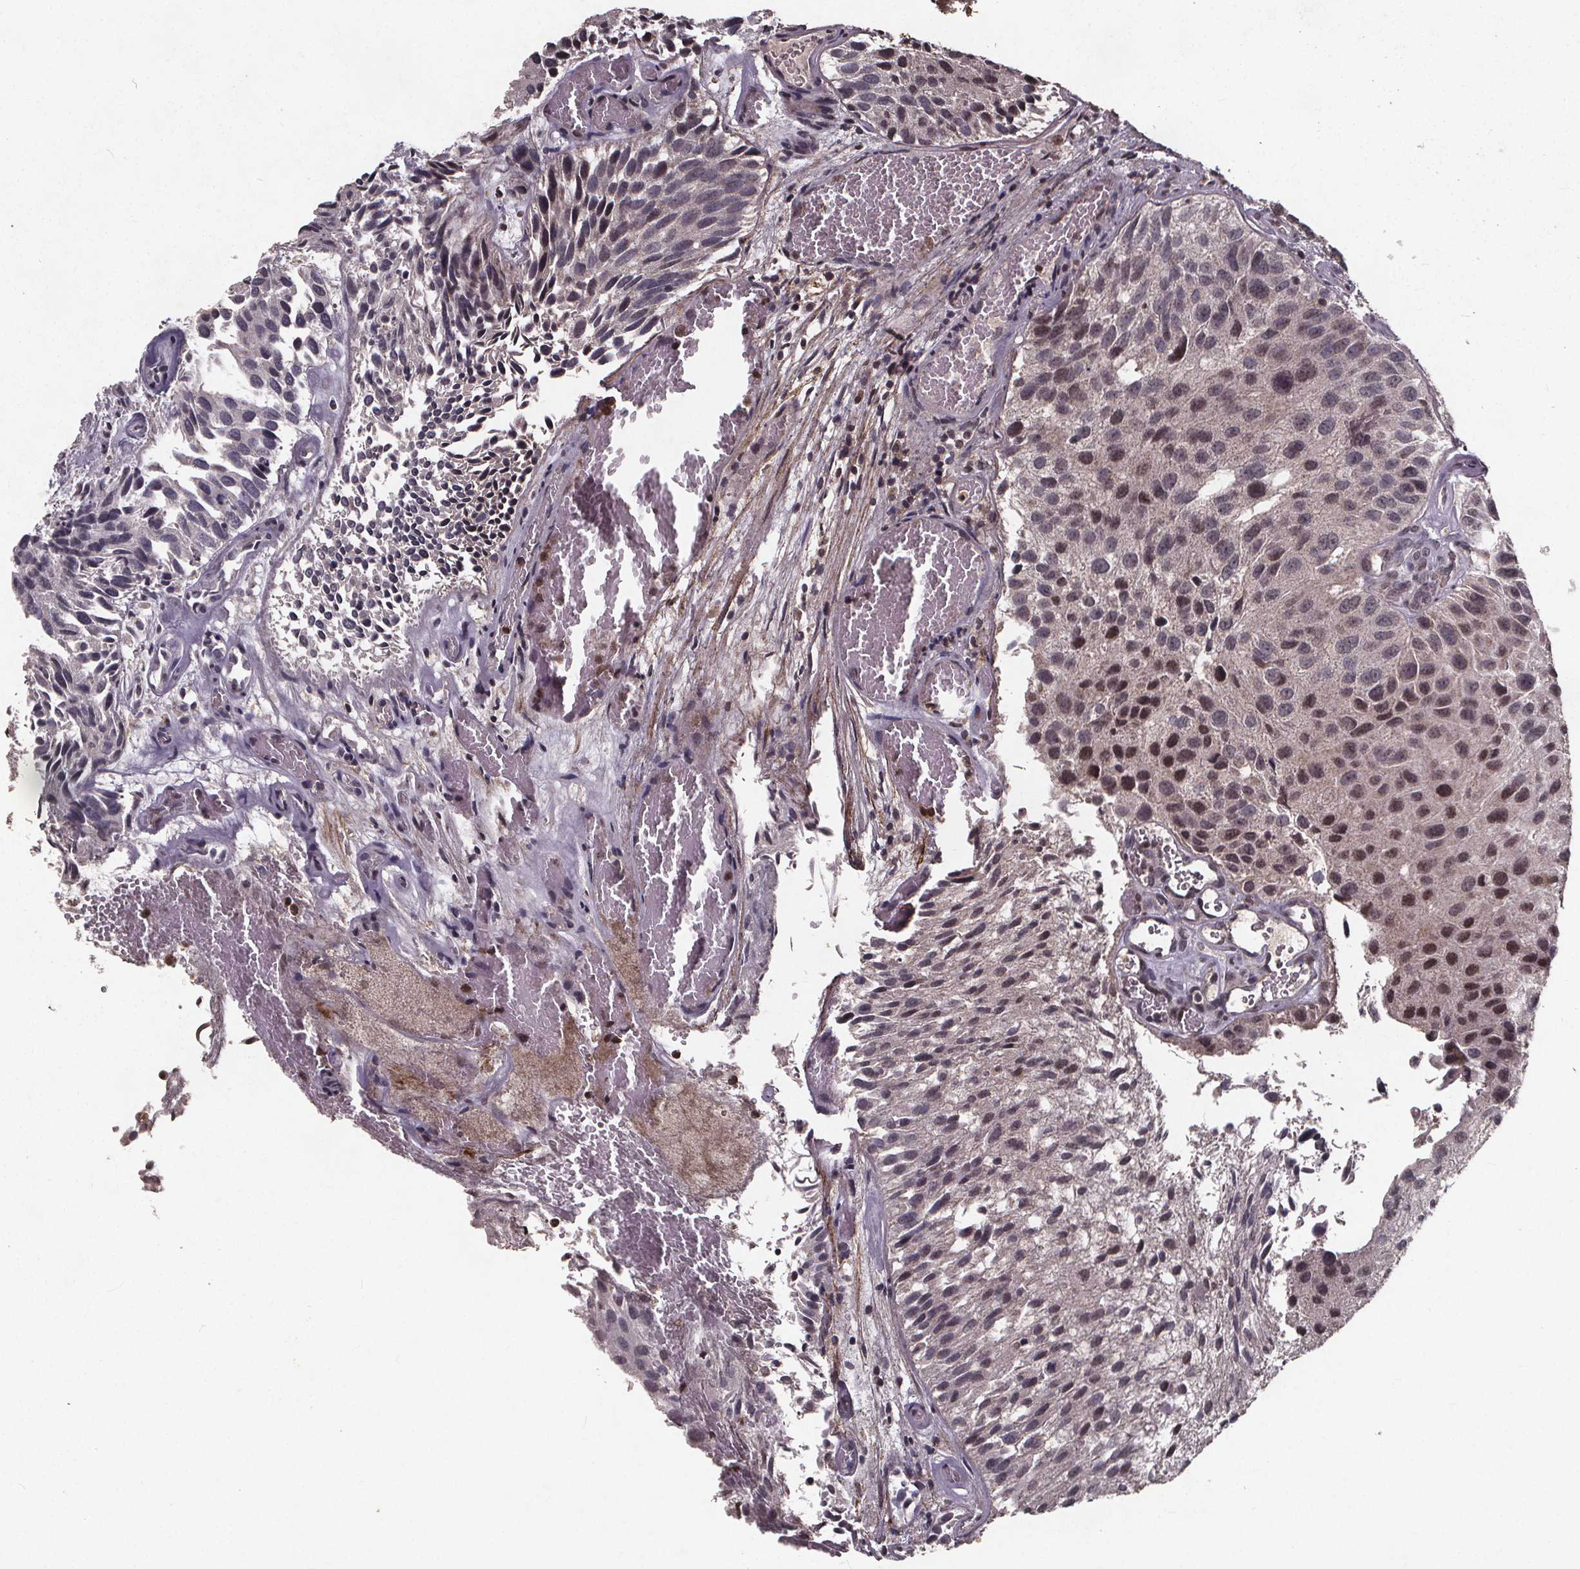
{"staining": {"intensity": "moderate", "quantity": "<25%", "location": "nuclear"}, "tissue": "urothelial cancer", "cell_type": "Tumor cells", "image_type": "cancer", "snomed": [{"axis": "morphology", "description": "Urothelial carcinoma, Low grade"}, {"axis": "topography", "description": "Urinary bladder"}], "caption": "Immunohistochemistry staining of urothelial cancer, which displays low levels of moderate nuclear staining in approximately <25% of tumor cells indicating moderate nuclear protein expression. The staining was performed using DAB (brown) for protein detection and nuclei were counterstained in hematoxylin (blue).", "gene": "GPX3", "patient": {"sex": "female", "age": 87}}